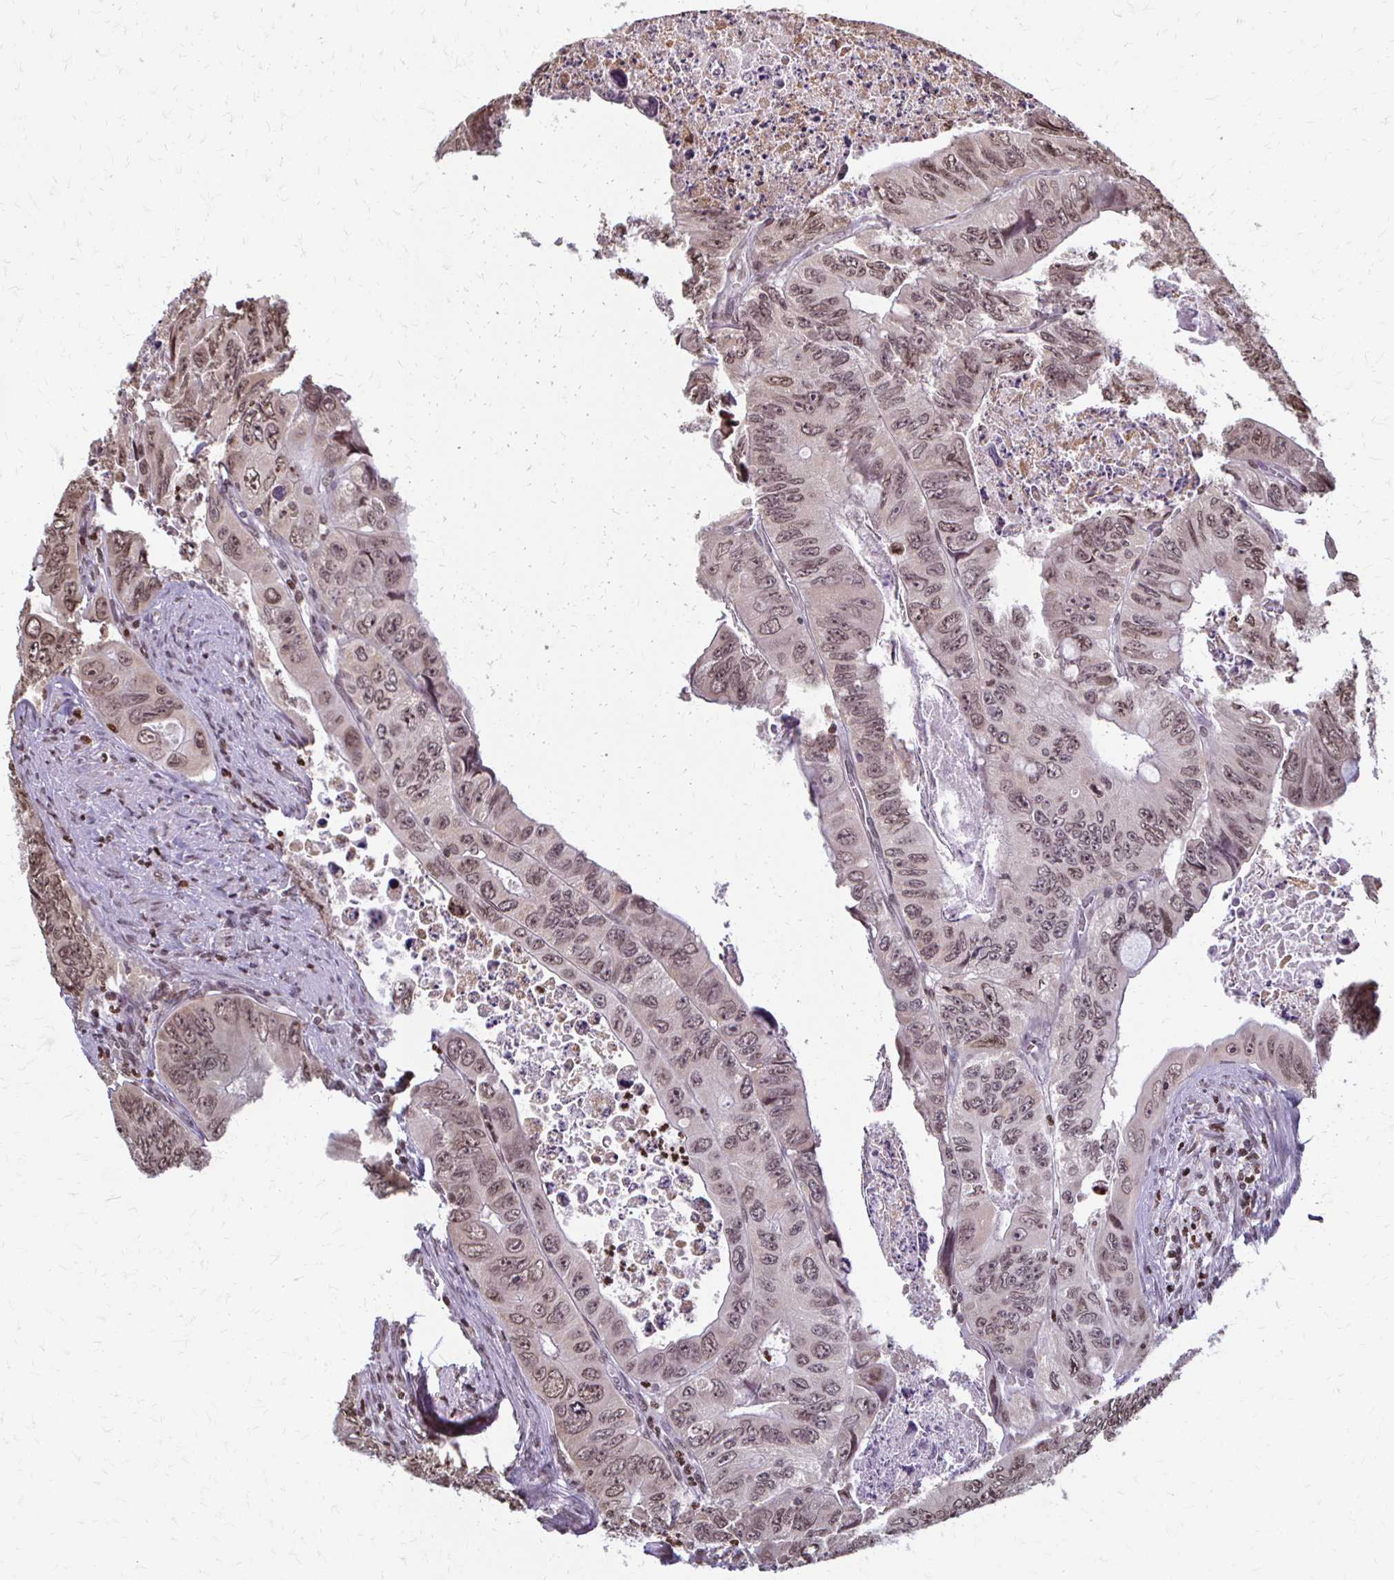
{"staining": {"intensity": "moderate", "quantity": ">75%", "location": "nuclear"}, "tissue": "colorectal cancer", "cell_type": "Tumor cells", "image_type": "cancer", "snomed": [{"axis": "morphology", "description": "Adenocarcinoma, NOS"}, {"axis": "topography", "description": "Colon"}], "caption": "Tumor cells exhibit moderate nuclear positivity in about >75% of cells in adenocarcinoma (colorectal). Ihc stains the protein in brown and the nuclei are stained blue.", "gene": "HOXA9", "patient": {"sex": "female", "age": 84}}